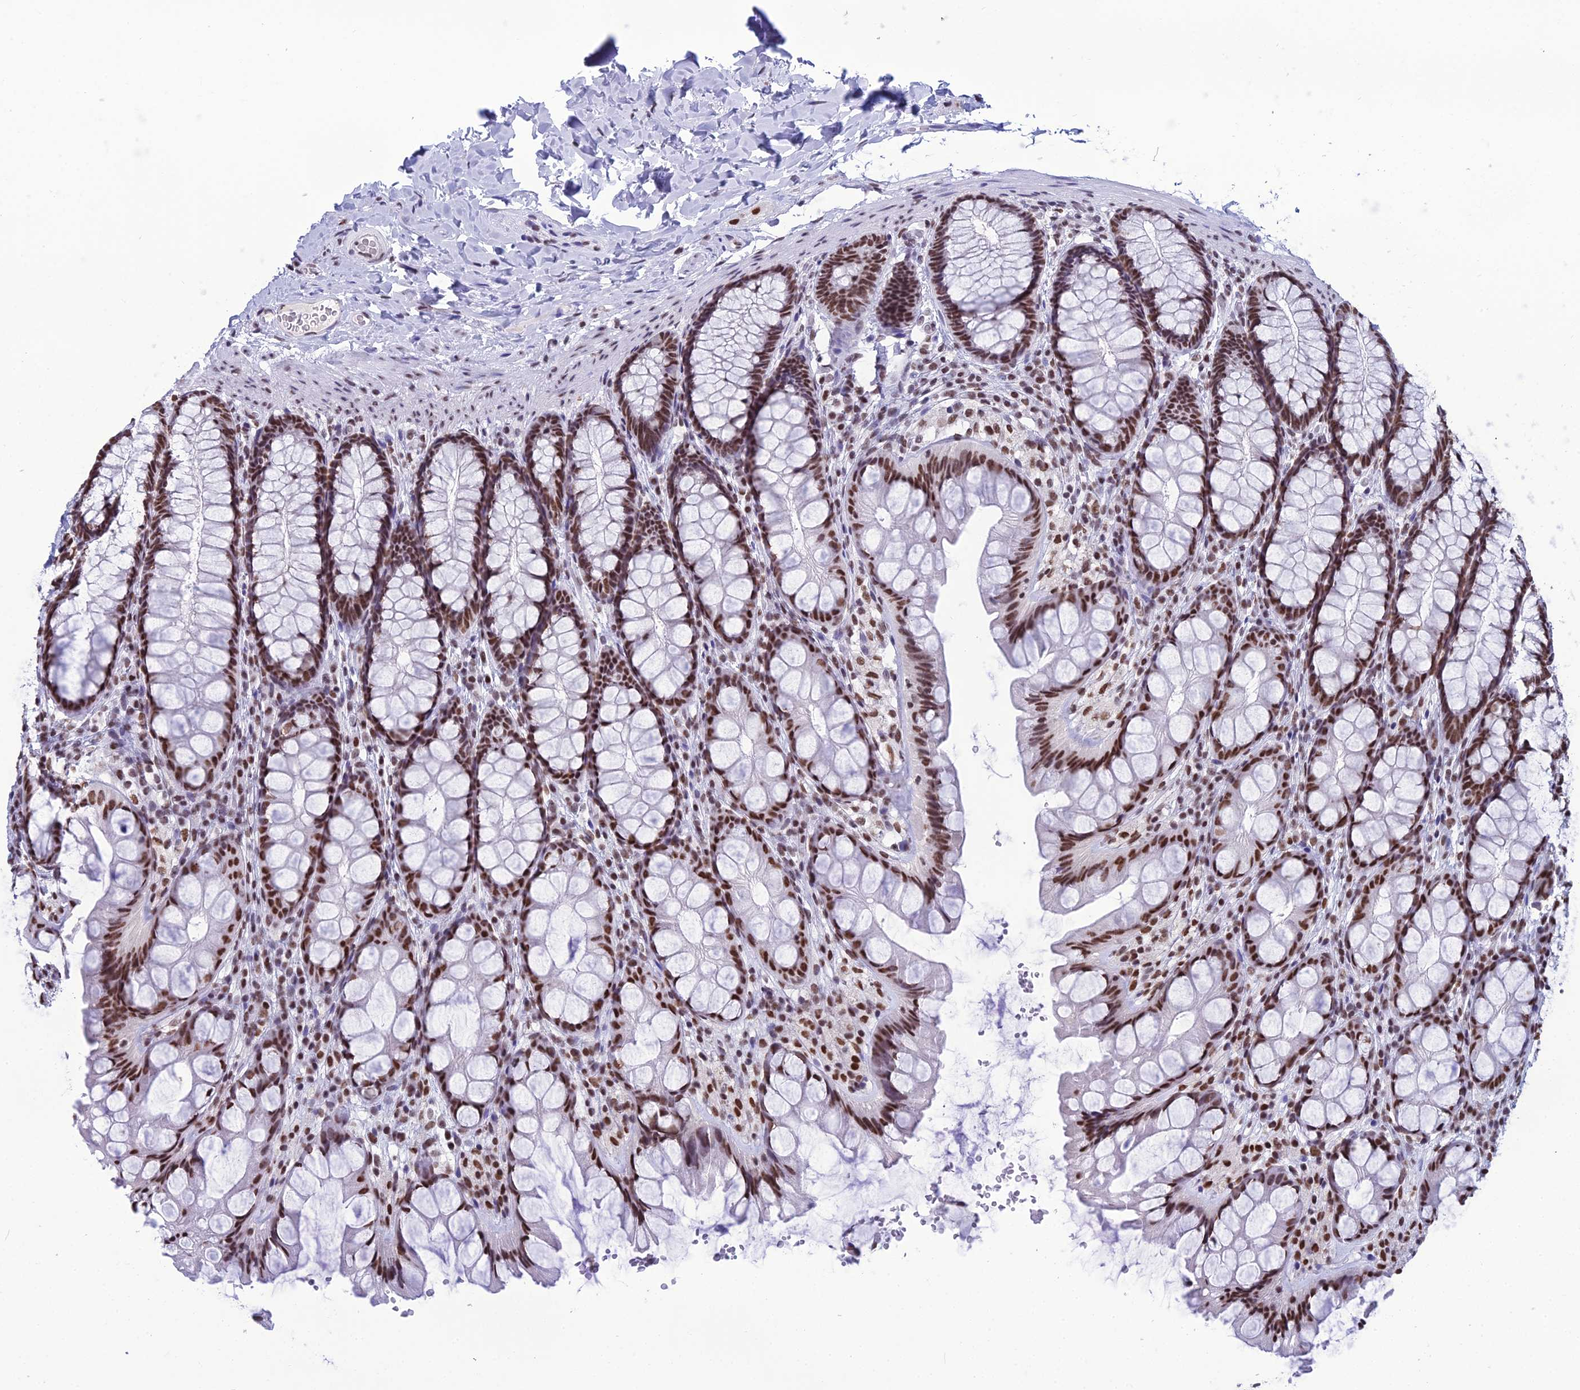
{"staining": {"intensity": "strong", "quantity": ">75%", "location": "nuclear"}, "tissue": "colon", "cell_type": "Endothelial cells", "image_type": "normal", "snomed": [{"axis": "morphology", "description": "Normal tissue, NOS"}, {"axis": "topography", "description": "Colon"}], "caption": "Immunohistochemistry of benign human colon displays high levels of strong nuclear positivity in approximately >75% of endothelial cells.", "gene": "PRAMEF12", "patient": {"sex": "male", "age": 47}}